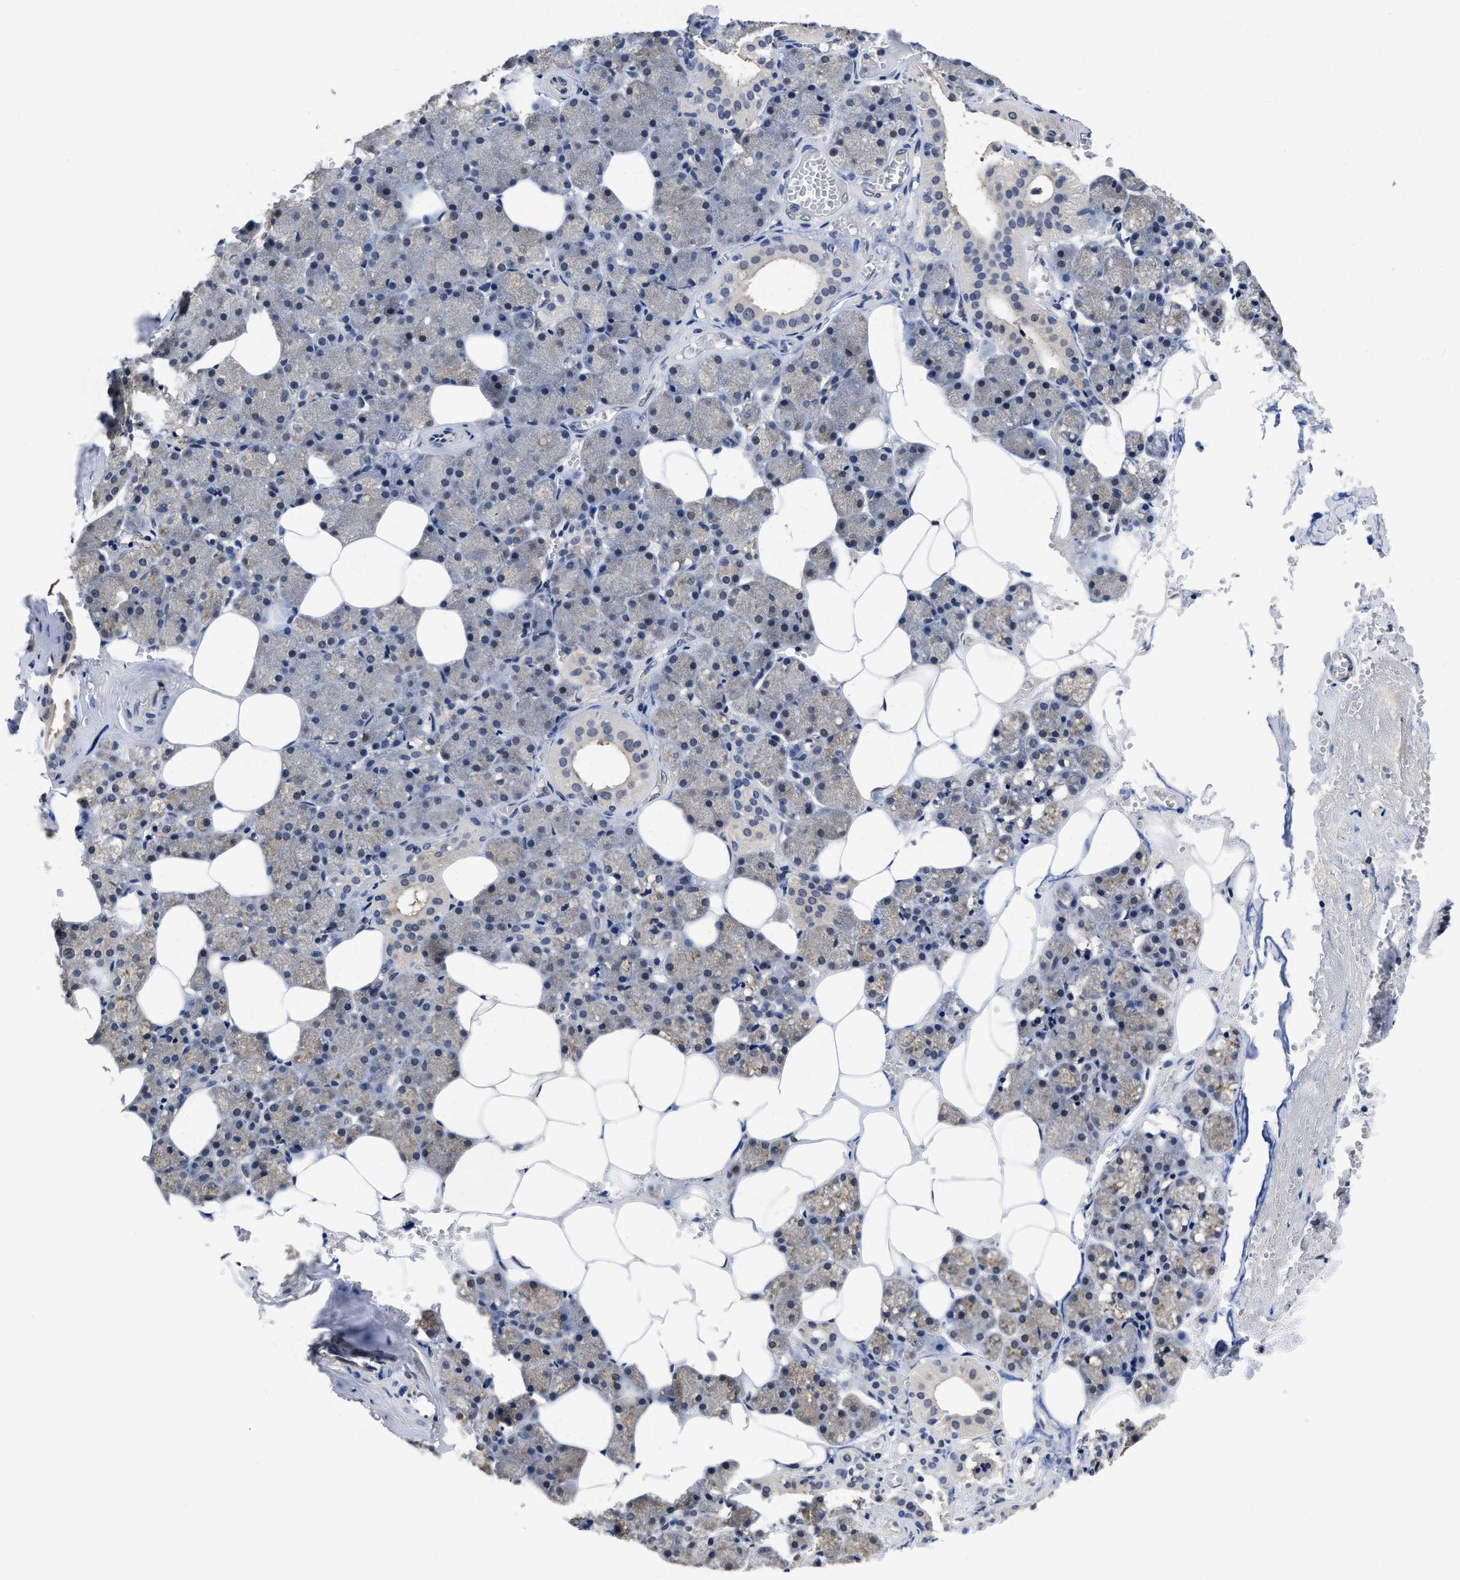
{"staining": {"intensity": "weak", "quantity": ">75%", "location": "cytoplasmic/membranous"}, "tissue": "salivary gland", "cell_type": "Glandular cells", "image_type": "normal", "snomed": [{"axis": "morphology", "description": "Normal tissue, NOS"}, {"axis": "topography", "description": "Salivary gland"}], "caption": "A low amount of weak cytoplasmic/membranous staining is seen in approximately >75% of glandular cells in benign salivary gland.", "gene": "MCOLN2", "patient": {"sex": "male", "age": 62}}